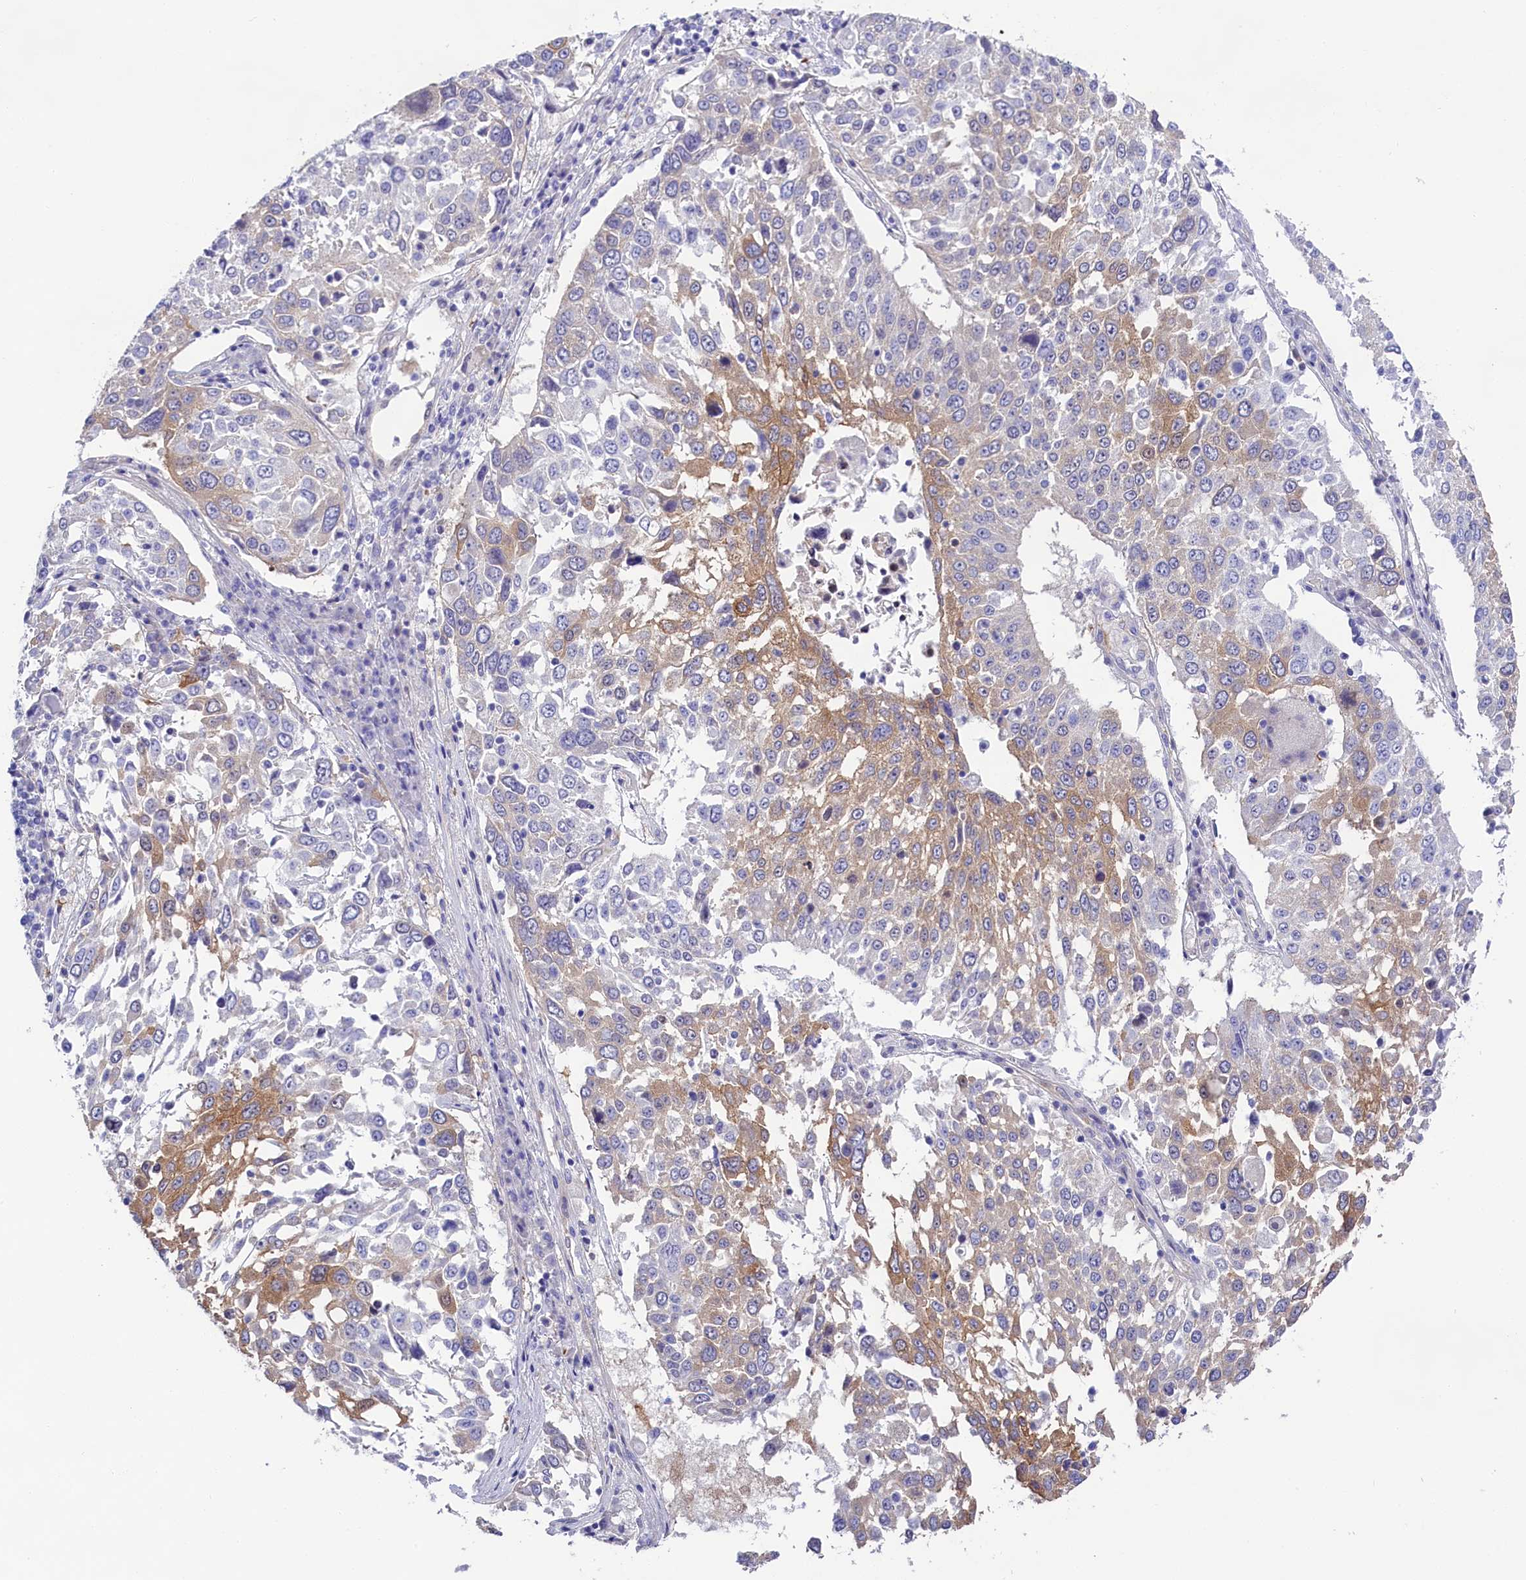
{"staining": {"intensity": "moderate", "quantity": "<25%", "location": "cytoplasmic/membranous"}, "tissue": "lung cancer", "cell_type": "Tumor cells", "image_type": "cancer", "snomed": [{"axis": "morphology", "description": "Squamous cell carcinoma, NOS"}, {"axis": "topography", "description": "Lung"}], "caption": "Protein staining displays moderate cytoplasmic/membranous positivity in approximately <25% of tumor cells in squamous cell carcinoma (lung).", "gene": "PPP1R13L", "patient": {"sex": "male", "age": 65}}